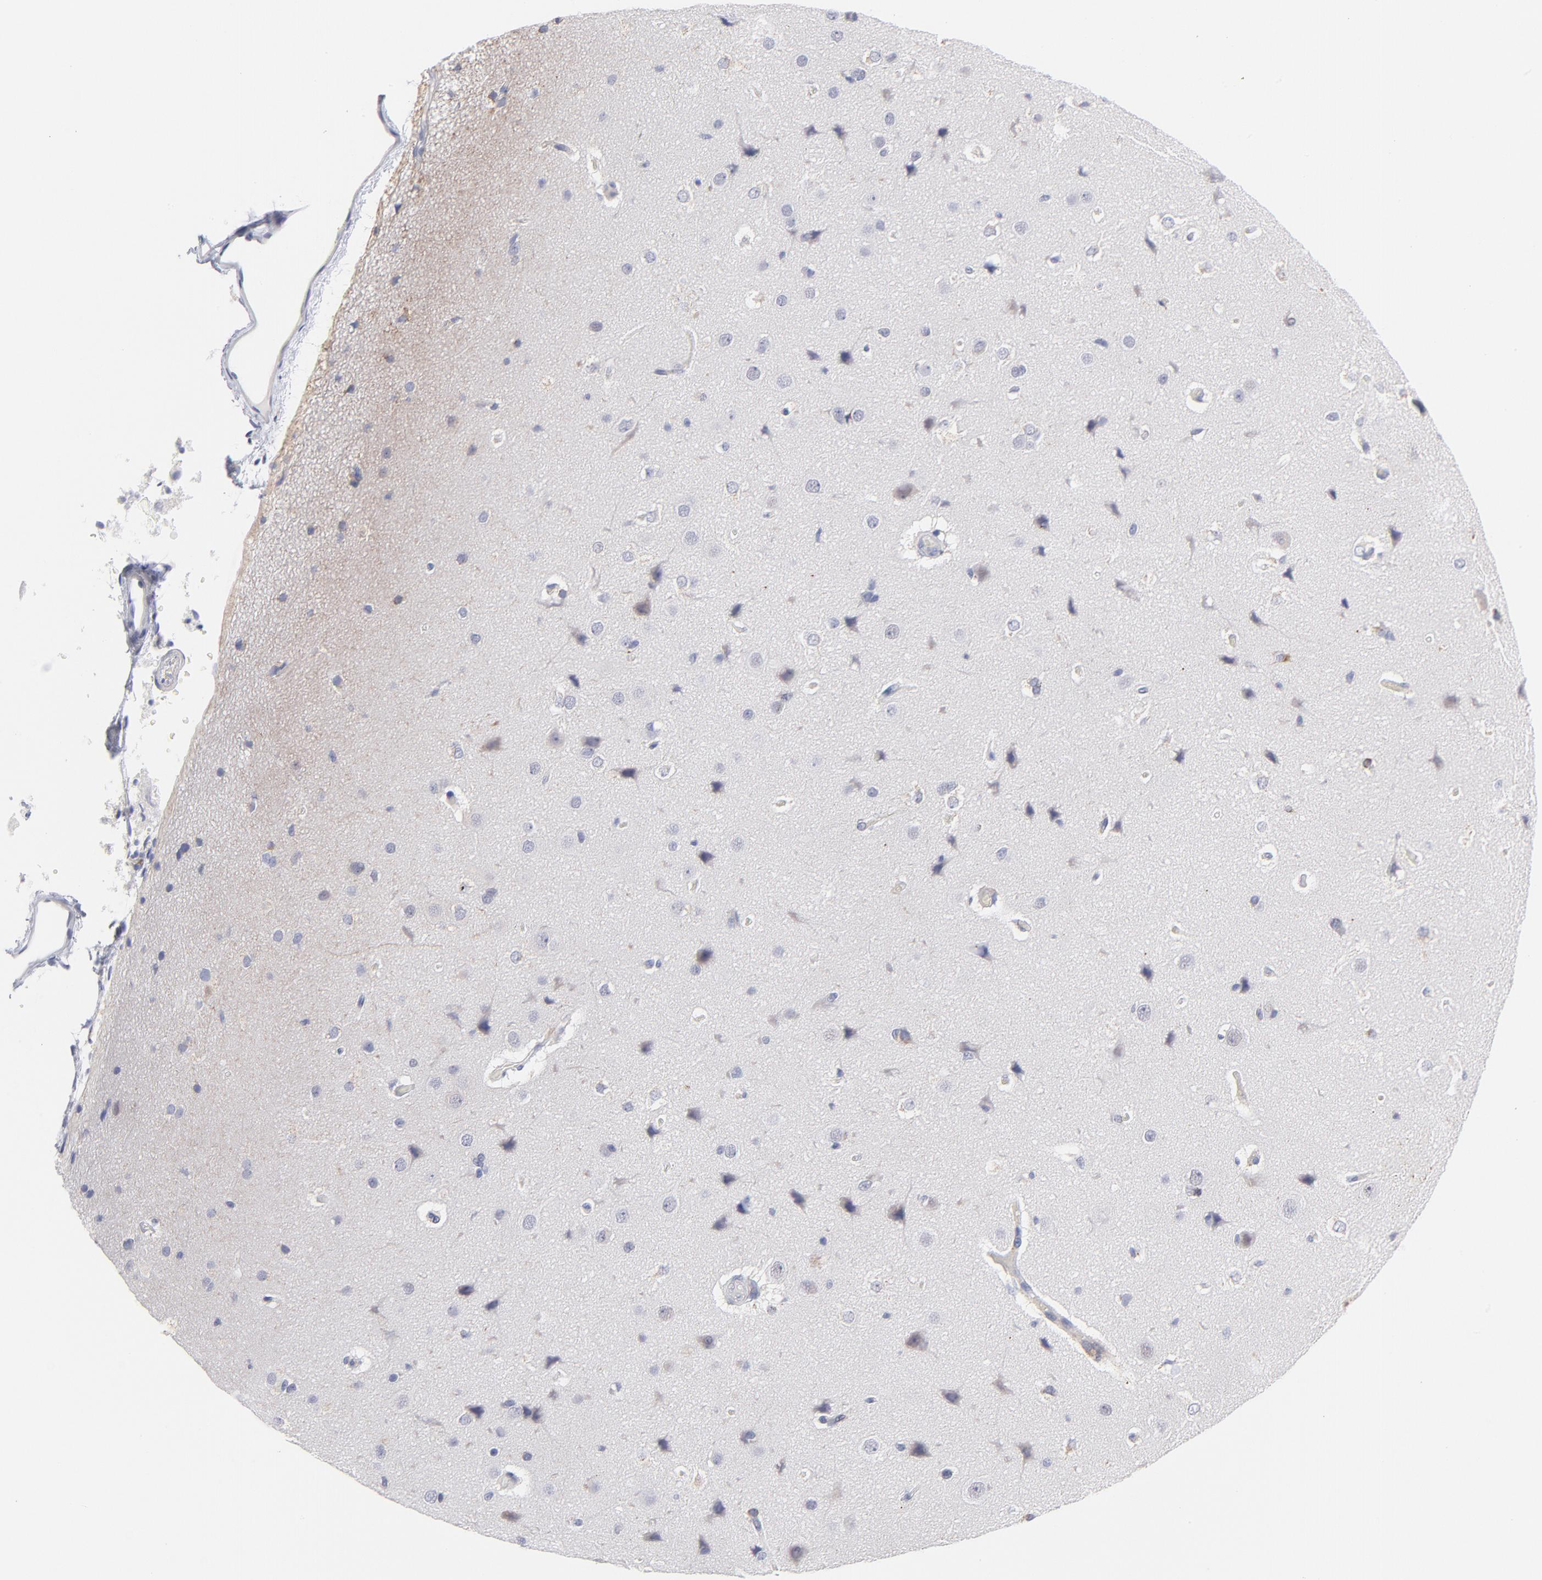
{"staining": {"intensity": "negative", "quantity": "none", "location": "none"}, "tissue": "cerebral cortex", "cell_type": "Endothelial cells", "image_type": "normal", "snomed": [{"axis": "morphology", "description": "Normal tissue, NOS"}, {"axis": "topography", "description": "Cerebral cortex"}], "caption": "Endothelial cells are negative for protein expression in benign human cerebral cortex. (Stains: DAB immunohistochemistry with hematoxylin counter stain, Microscopy: brightfield microscopy at high magnification).", "gene": "TST", "patient": {"sex": "female", "age": 45}}